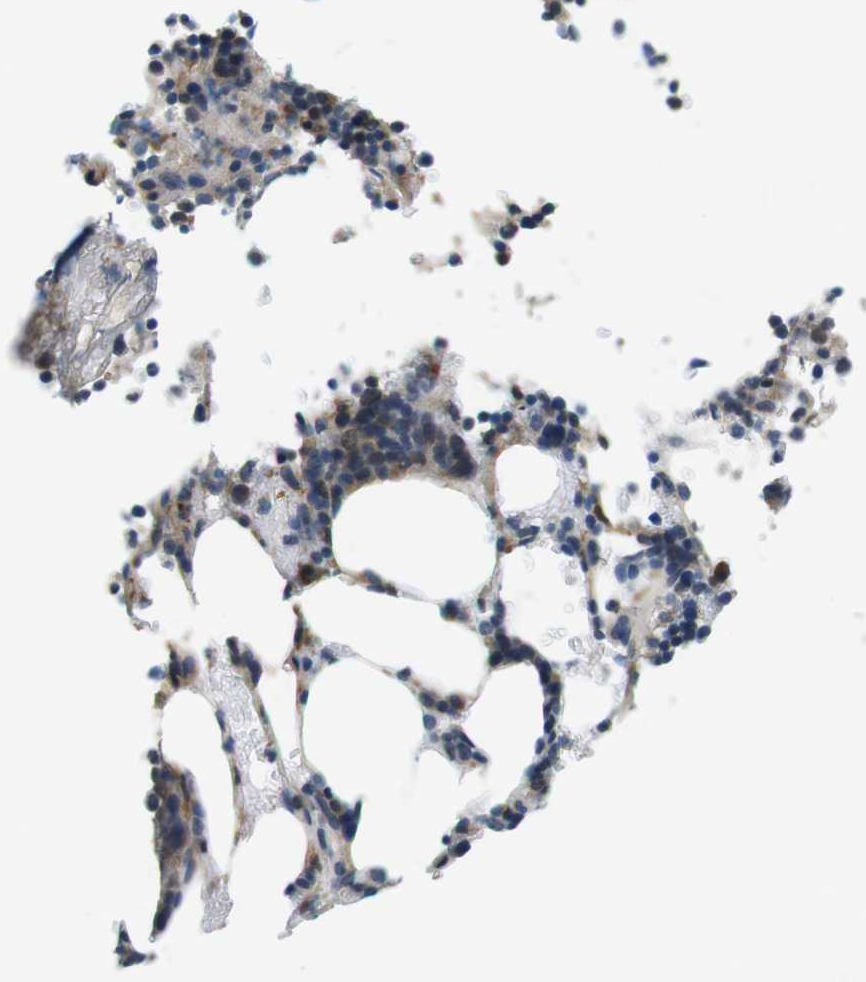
{"staining": {"intensity": "weak", "quantity": "25%-75%", "location": "cytoplasmic/membranous"}, "tissue": "bone marrow", "cell_type": "Hematopoietic cells", "image_type": "normal", "snomed": [{"axis": "morphology", "description": "Normal tissue, NOS"}, {"axis": "topography", "description": "Bone marrow"}], "caption": "Protein staining of unremarkable bone marrow exhibits weak cytoplasmic/membranous positivity in about 25%-75% of hematopoietic cells.", "gene": "CD163L1", "patient": {"sex": "female", "age": 73}}